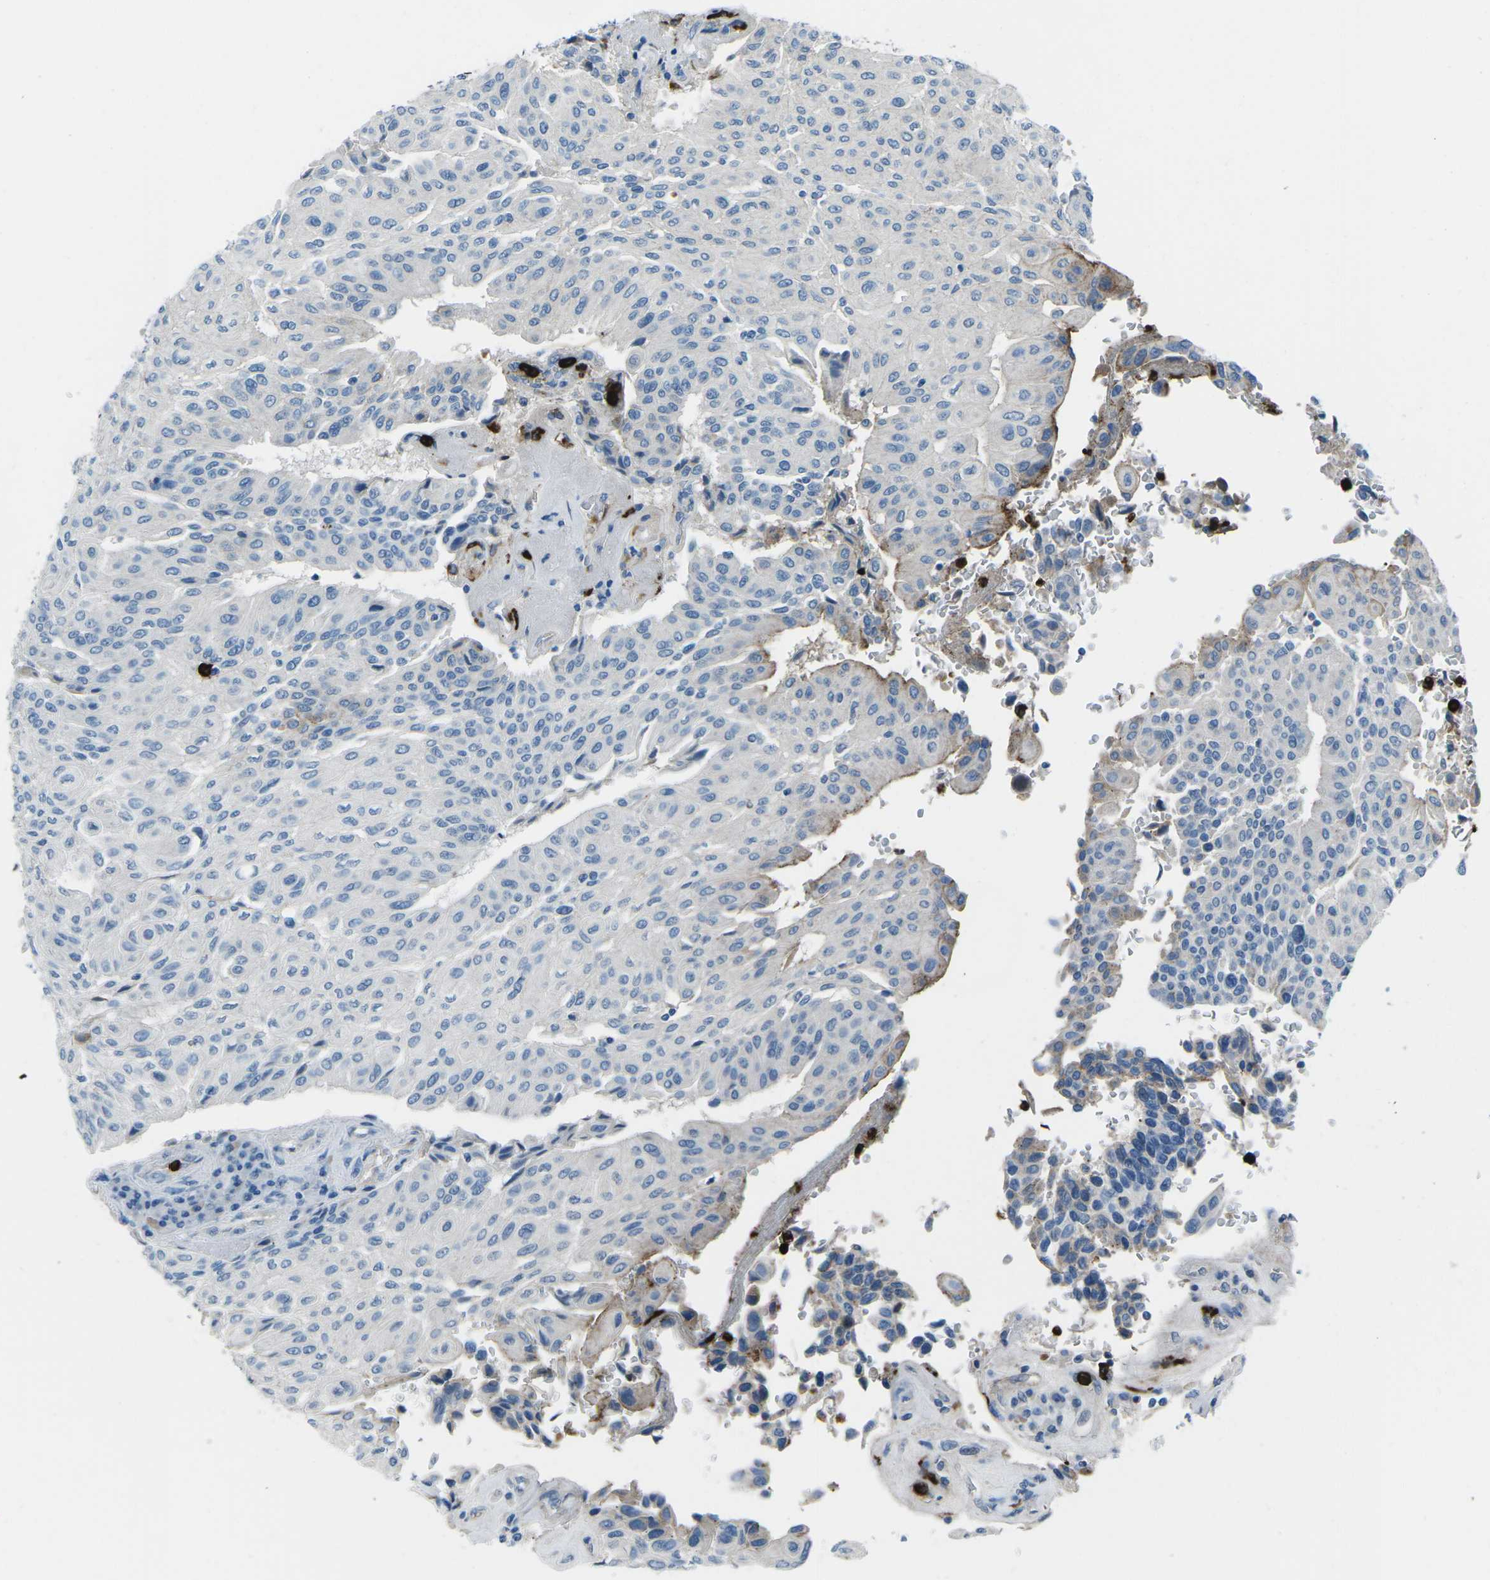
{"staining": {"intensity": "negative", "quantity": "none", "location": "none"}, "tissue": "urothelial cancer", "cell_type": "Tumor cells", "image_type": "cancer", "snomed": [{"axis": "morphology", "description": "Urothelial carcinoma, High grade"}, {"axis": "topography", "description": "Urinary bladder"}], "caption": "Immunohistochemistry (IHC) image of urothelial cancer stained for a protein (brown), which reveals no expression in tumor cells.", "gene": "FCN1", "patient": {"sex": "male", "age": 66}}